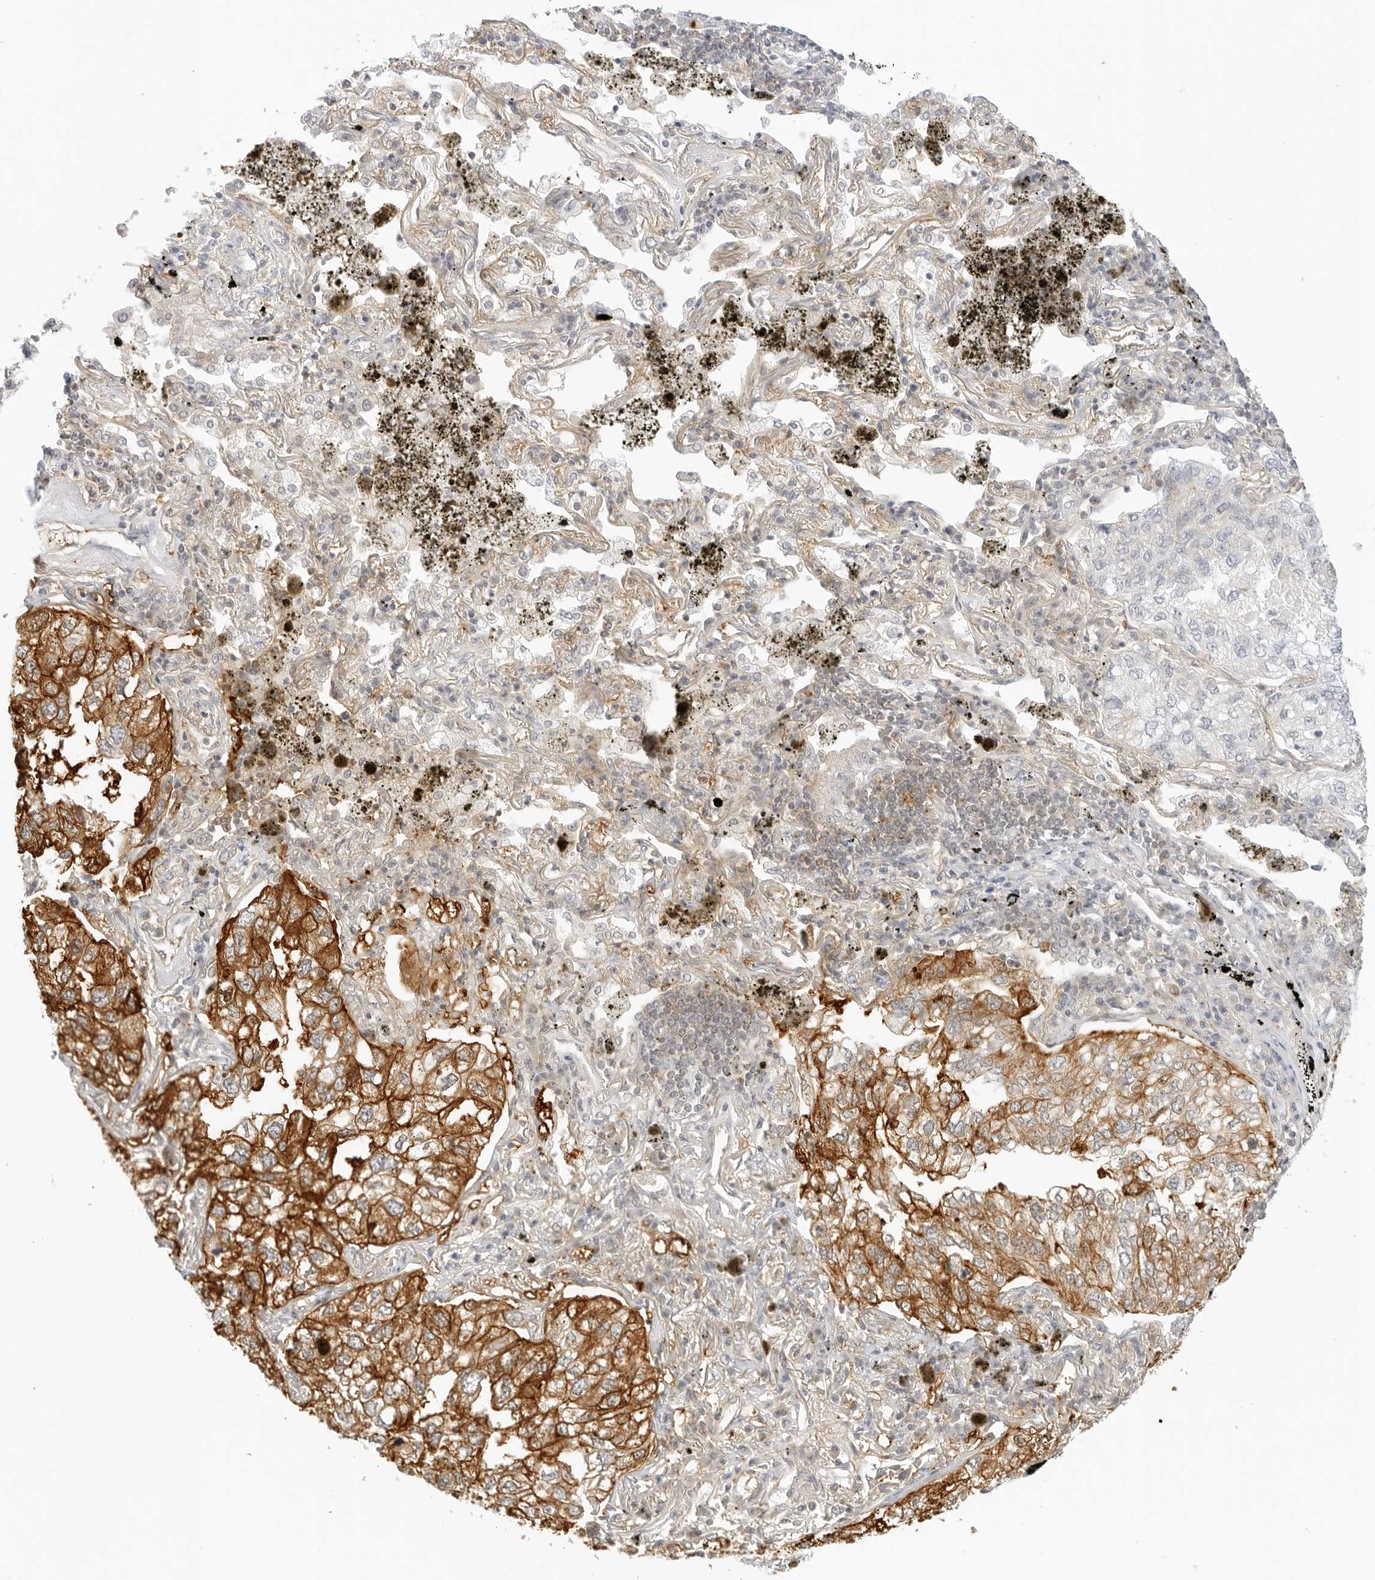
{"staining": {"intensity": "strong", "quantity": "25%-75%", "location": "cytoplasmic/membranous"}, "tissue": "lung cancer", "cell_type": "Tumor cells", "image_type": "cancer", "snomed": [{"axis": "morphology", "description": "Adenocarcinoma, NOS"}, {"axis": "topography", "description": "Lung"}], "caption": "Immunohistochemical staining of lung adenocarcinoma displays high levels of strong cytoplasmic/membranous staining in approximately 25%-75% of tumor cells.", "gene": "OSCP1", "patient": {"sex": "male", "age": 65}}